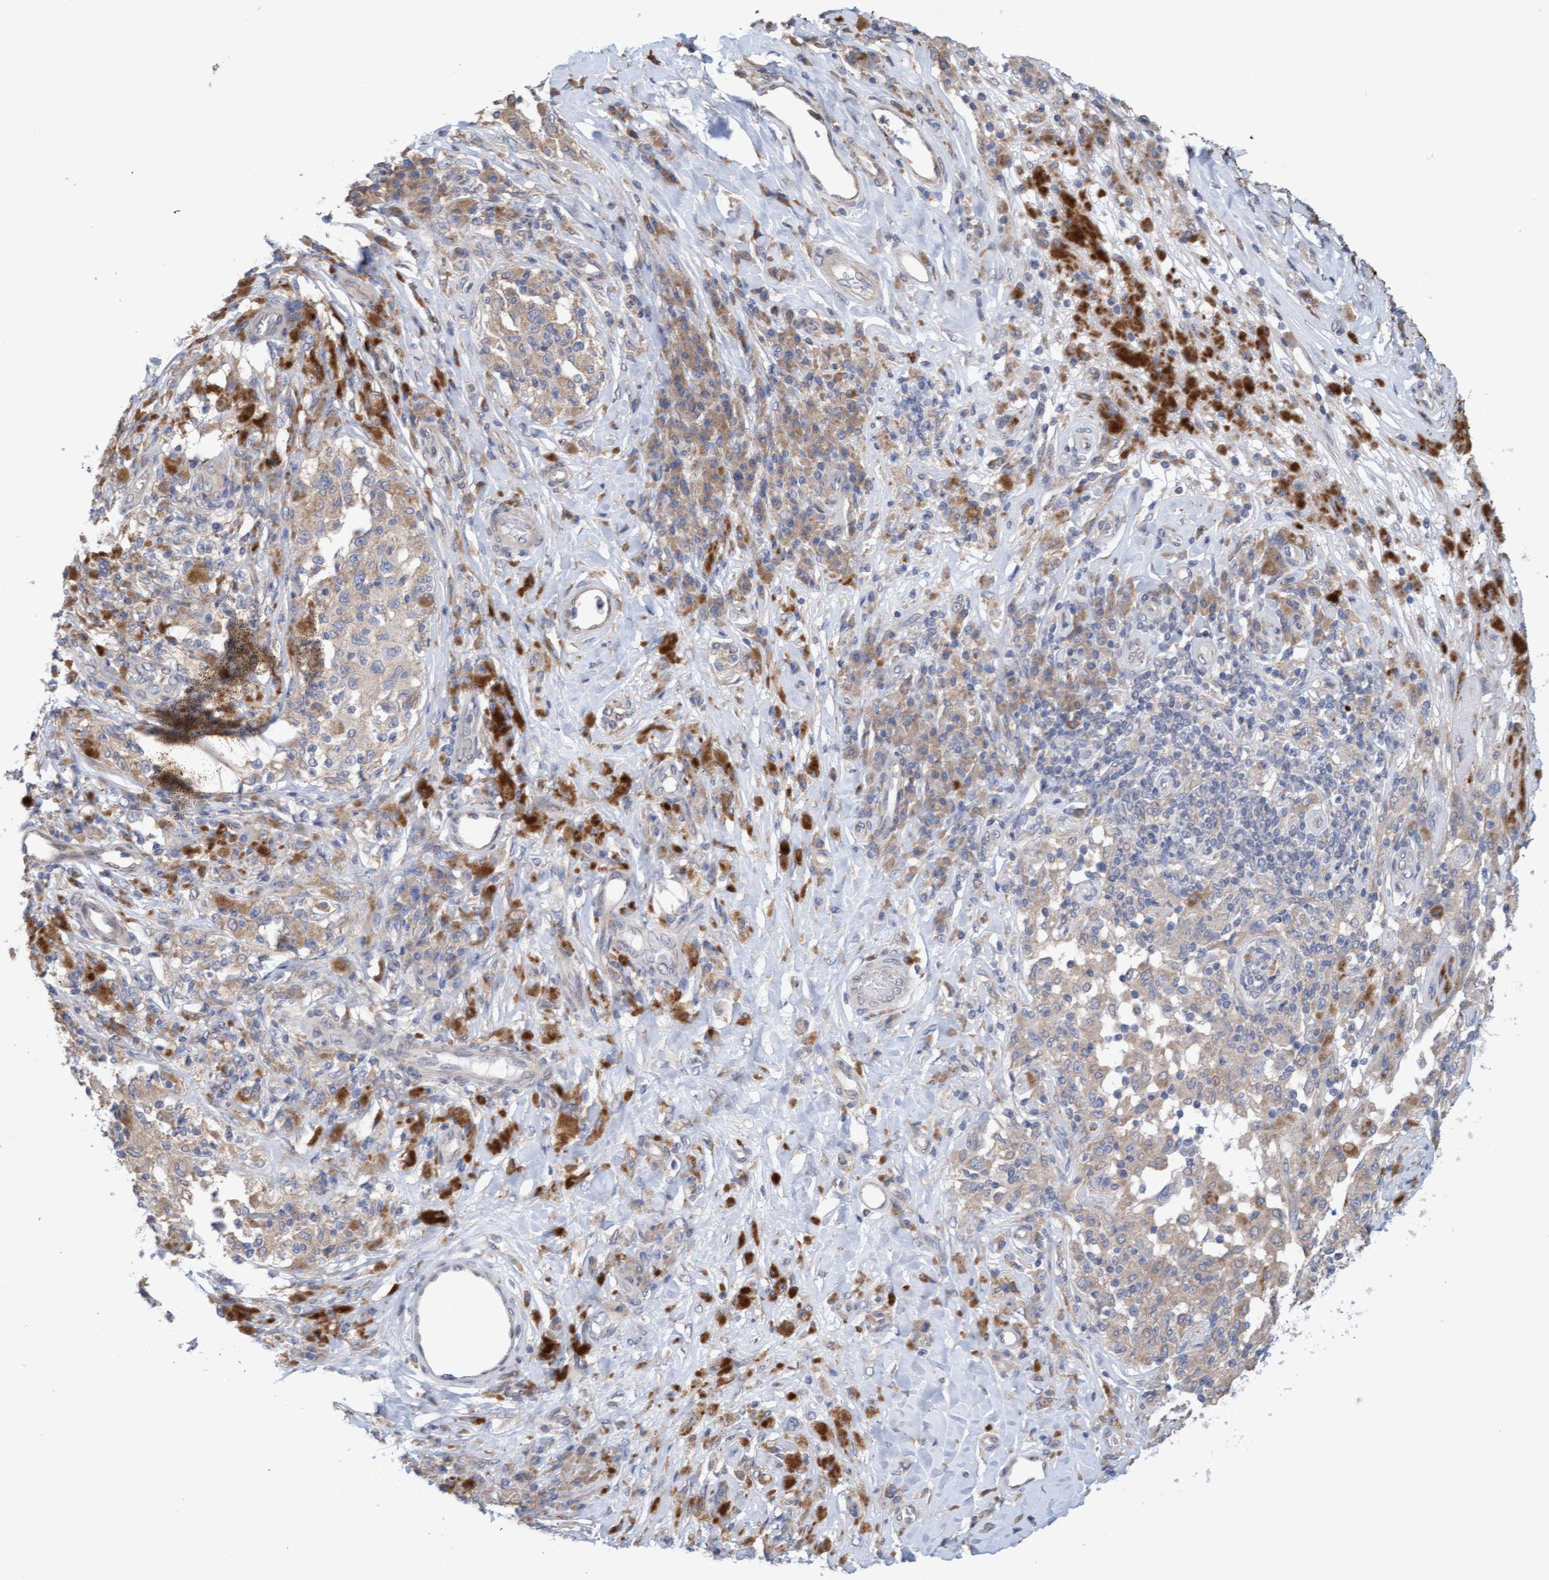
{"staining": {"intensity": "negative", "quantity": "none", "location": "none"}, "tissue": "melanoma", "cell_type": "Tumor cells", "image_type": "cancer", "snomed": [{"axis": "morphology", "description": "Malignant melanoma, NOS"}, {"axis": "topography", "description": "Skin"}], "caption": "Tumor cells show no significant positivity in melanoma.", "gene": "MMP8", "patient": {"sex": "female", "age": 73}}